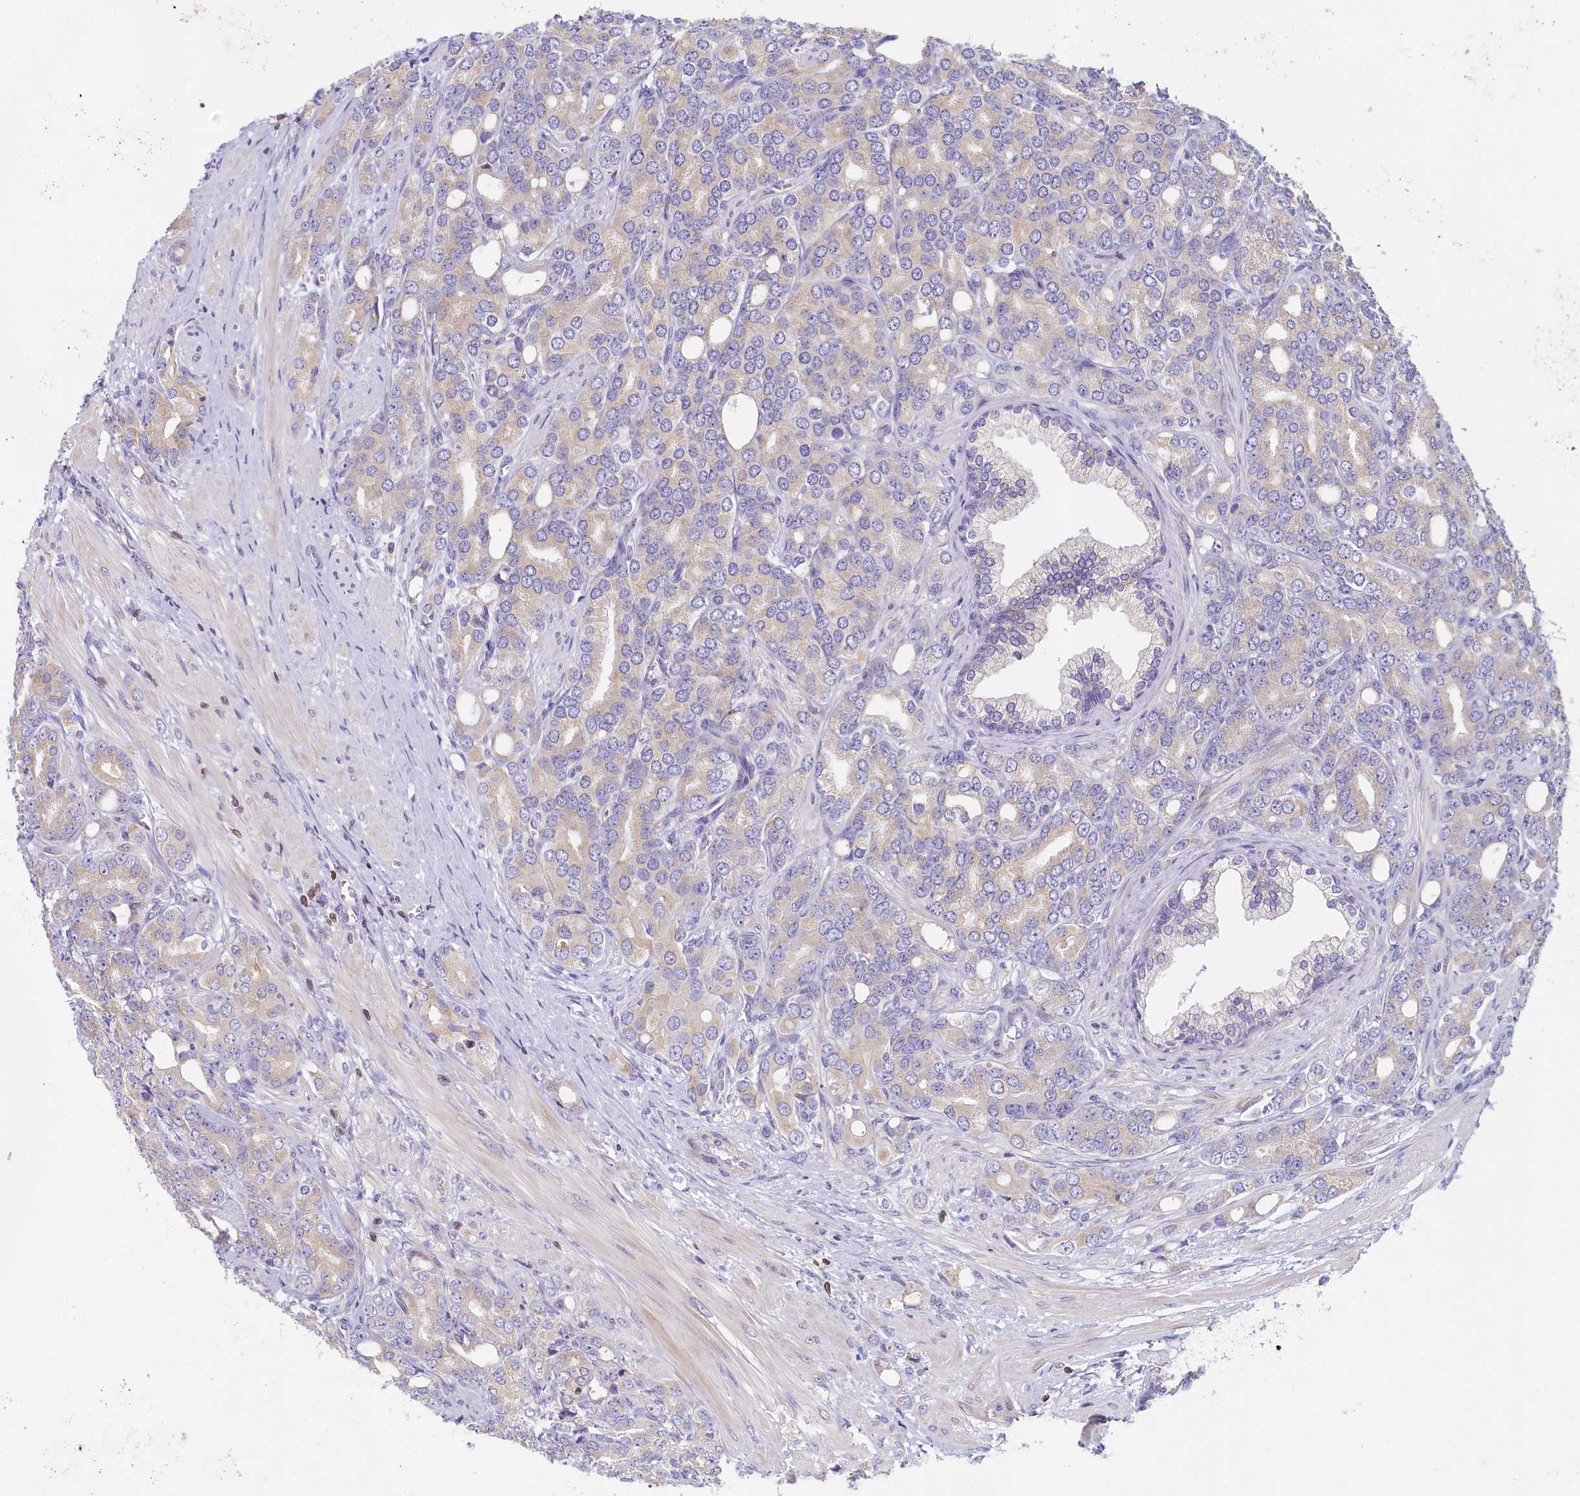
{"staining": {"intensity": "negative", "quantity": "none", "location": "none"}, "tissue": "prostate cancer", "cell_type": "Tumor cells", "image_type": "cancer", "snomed": [{"axis": "morphology", "description": "Adenocarcinoma, High grade"}, {"axis": "topography", "description": "Prostate"}], "caption": "There is no significant staining in tumor cells of high-grade adenocarcinoma (prostate).", "gene": "TRAF3IP3", "patient": {"sex": "male", "age": 62}}